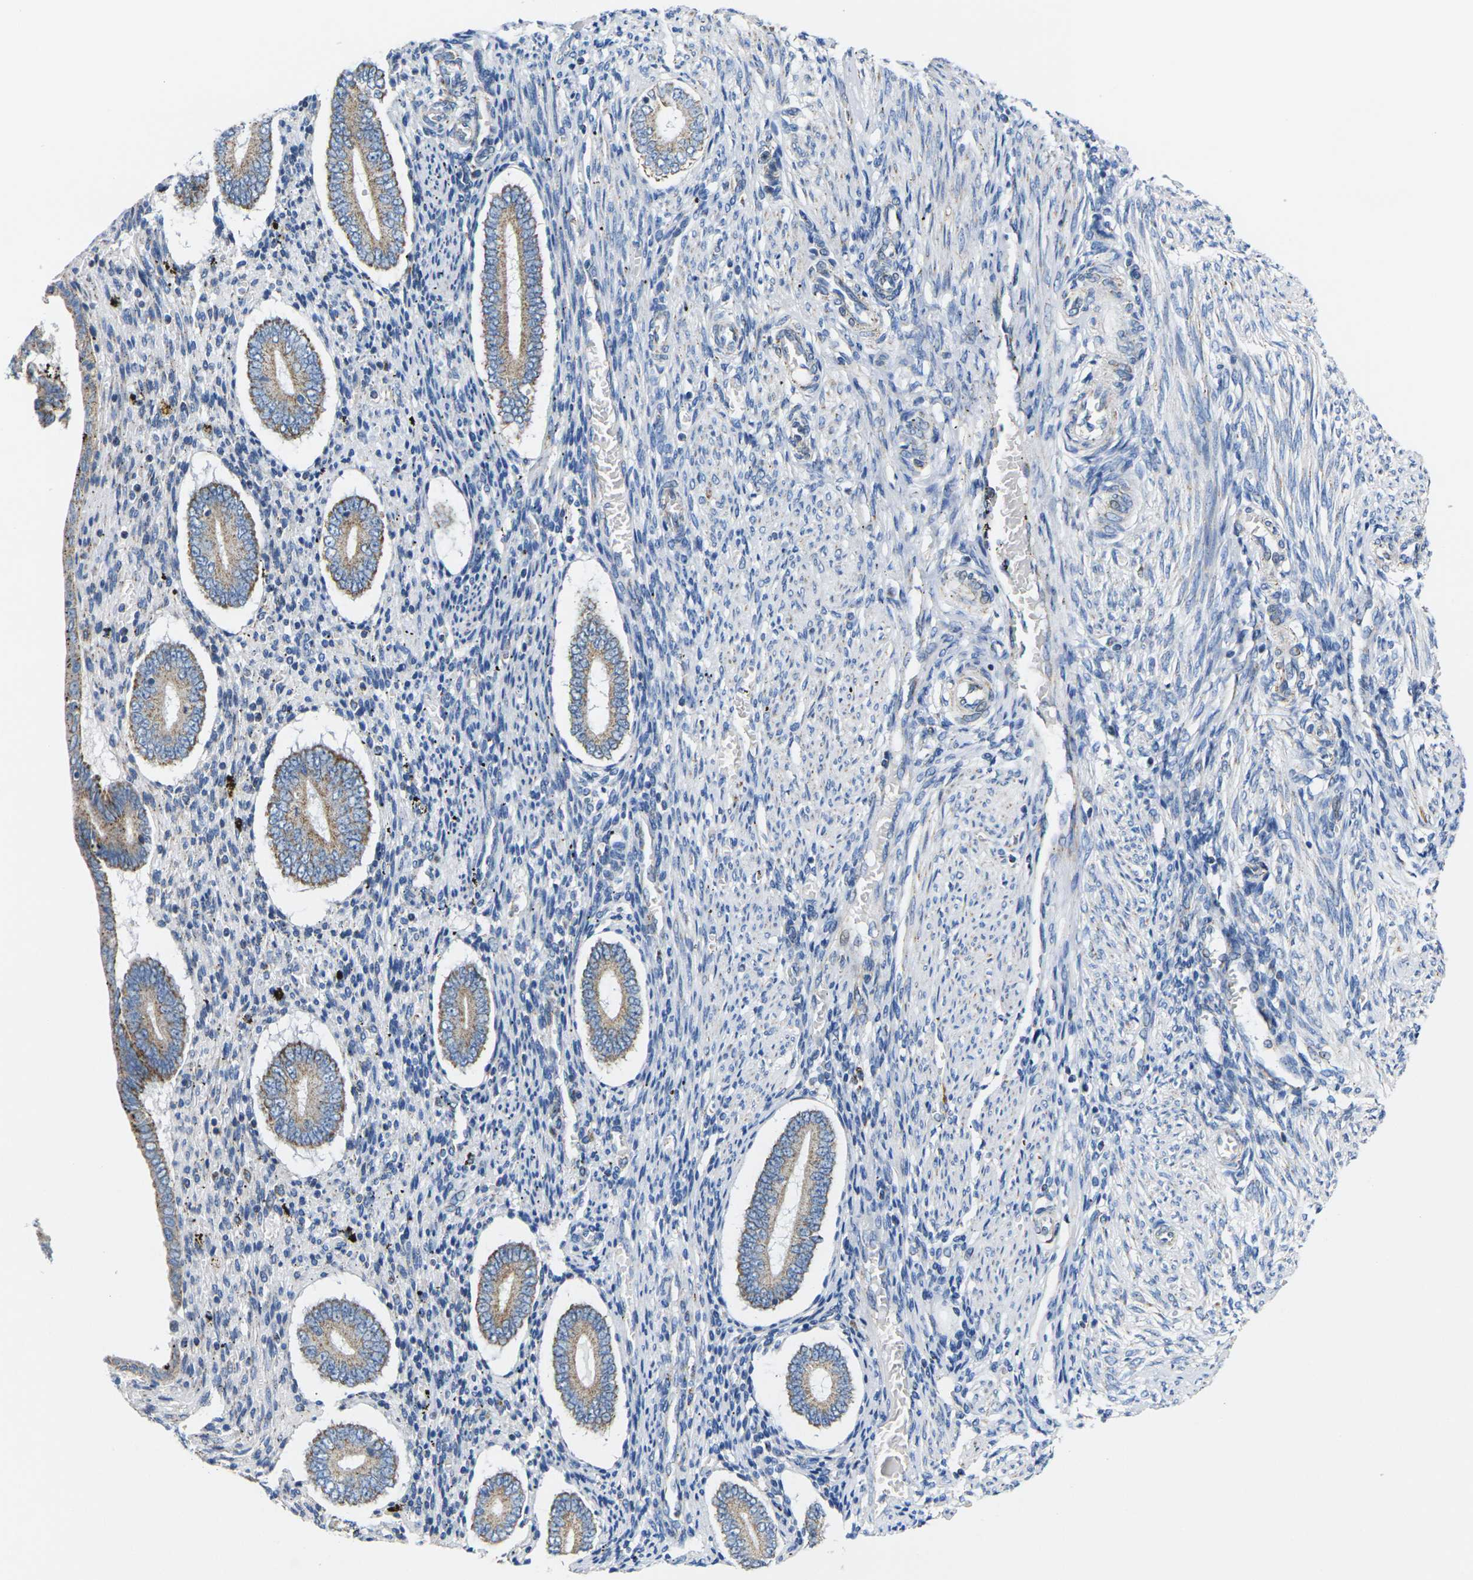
{"staining": {"intensity": "negative", "quantity": "none", "location": "none"}, "tissue": "endometrium", "cell_type": "Cells in endometrial stroma", "image_type": "normal", "snomed": [{"axis": "morphology", "description": "Normal tissue, NOS"}, {"axis": "topography", "description": "Endometrium"}], "caption": "Immunohistochemistry micrograph of normal endometrium: endometrium stained with DAB (3,3'-diaminobenzidine) reveals no significant protein positivity in cells in endometrial stroma.", "gene": "TMEM204", "patient": {"sex": "female", "age": 42}}